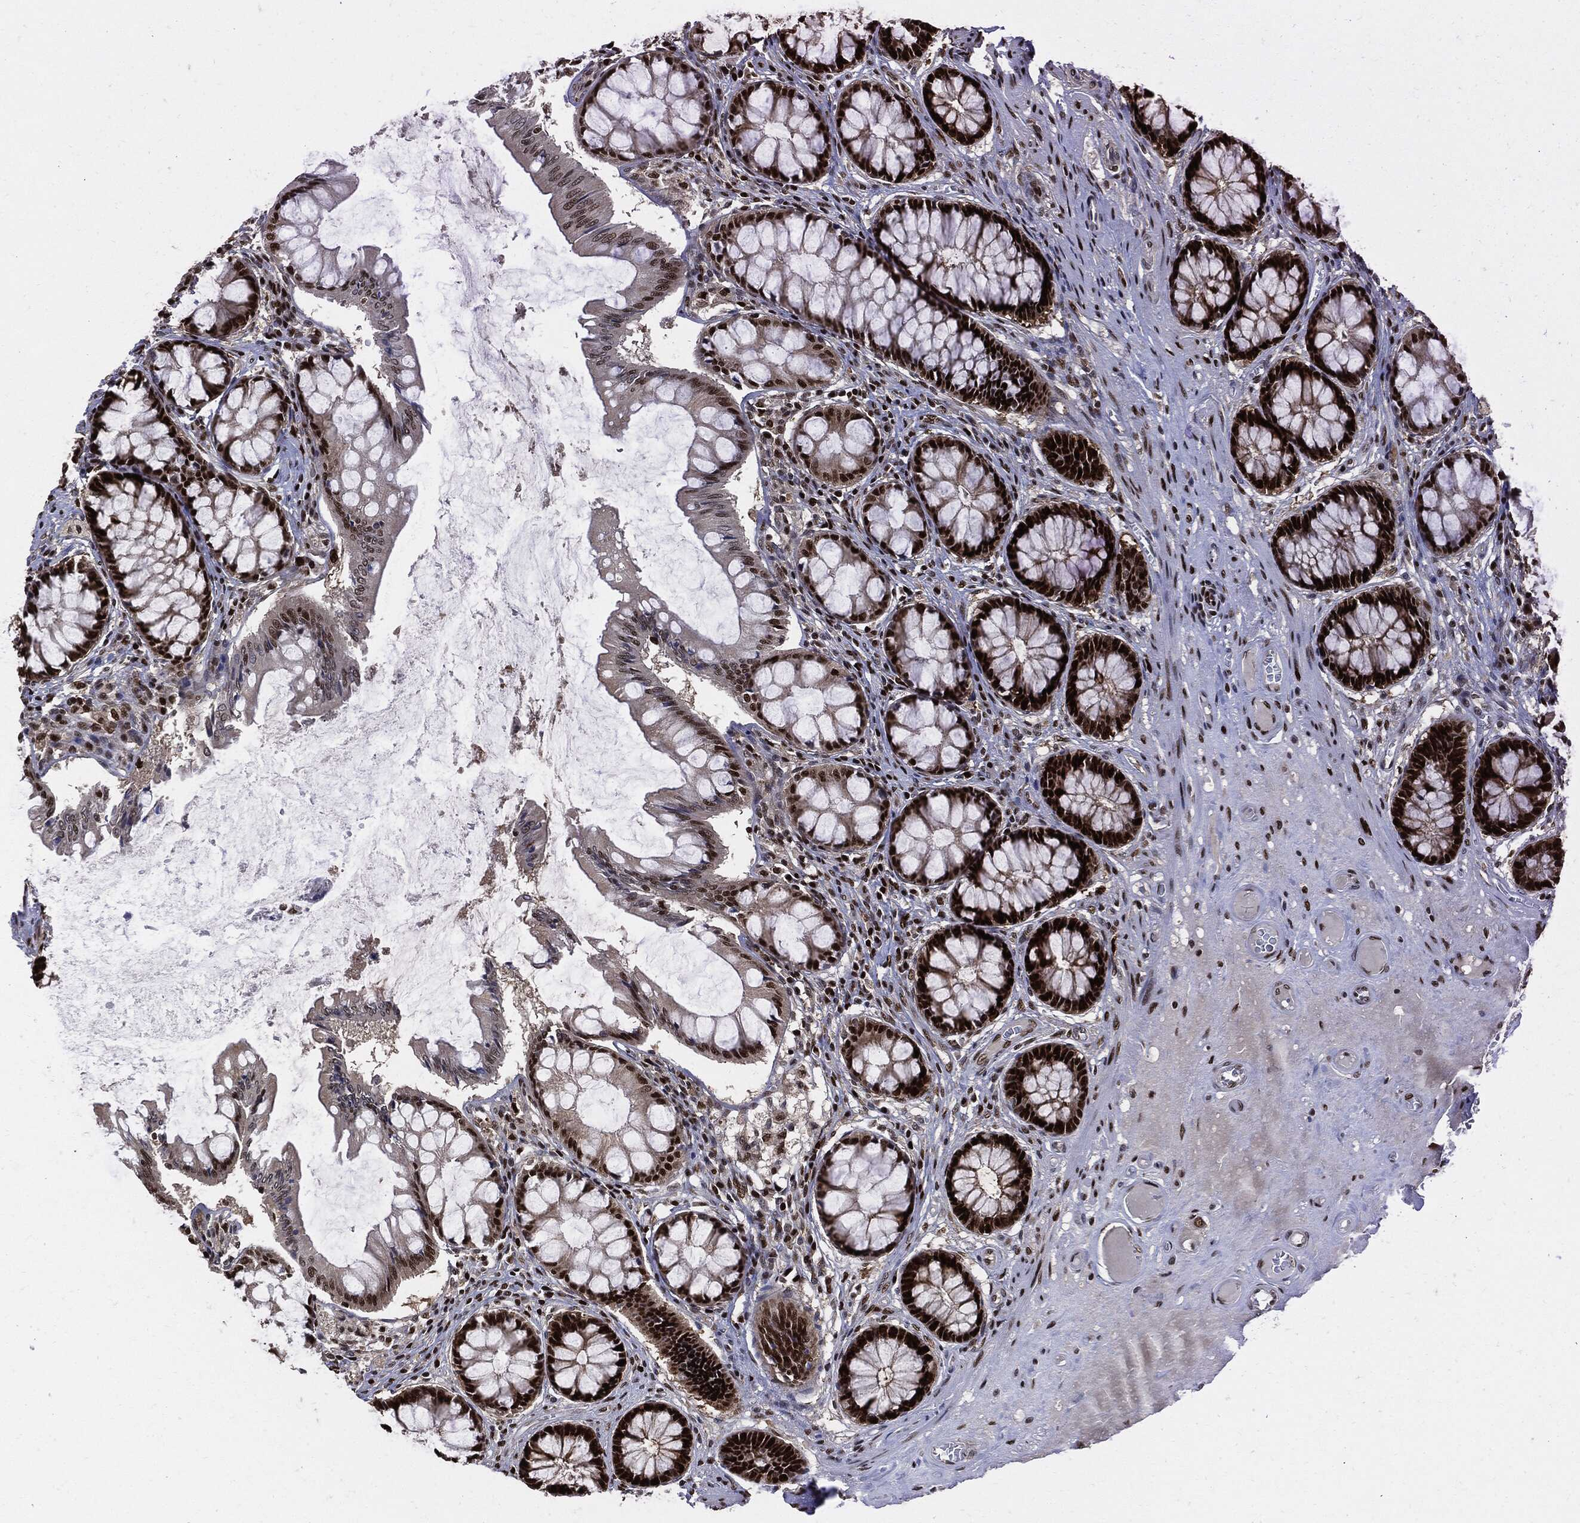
{"staining": {"intensity": "strong", "quantity": ">75%", "location": "nuclear"}, "tissue": "colon", "cell_type": "Endothelial cells", "image_type": "normal", "snomed": [{"axis": "morphology", "description": "Normal tissue, NOS"}, {"axis": "topography", "description": "Colon"}], "caption": "DAB immunohistochemical staining of benign human colon demonstrates strong nuclear protein staining in approximately >75% of endothelial cells.", "gene": "PCNA", "patient": {"sex": "female", "age": 65}}